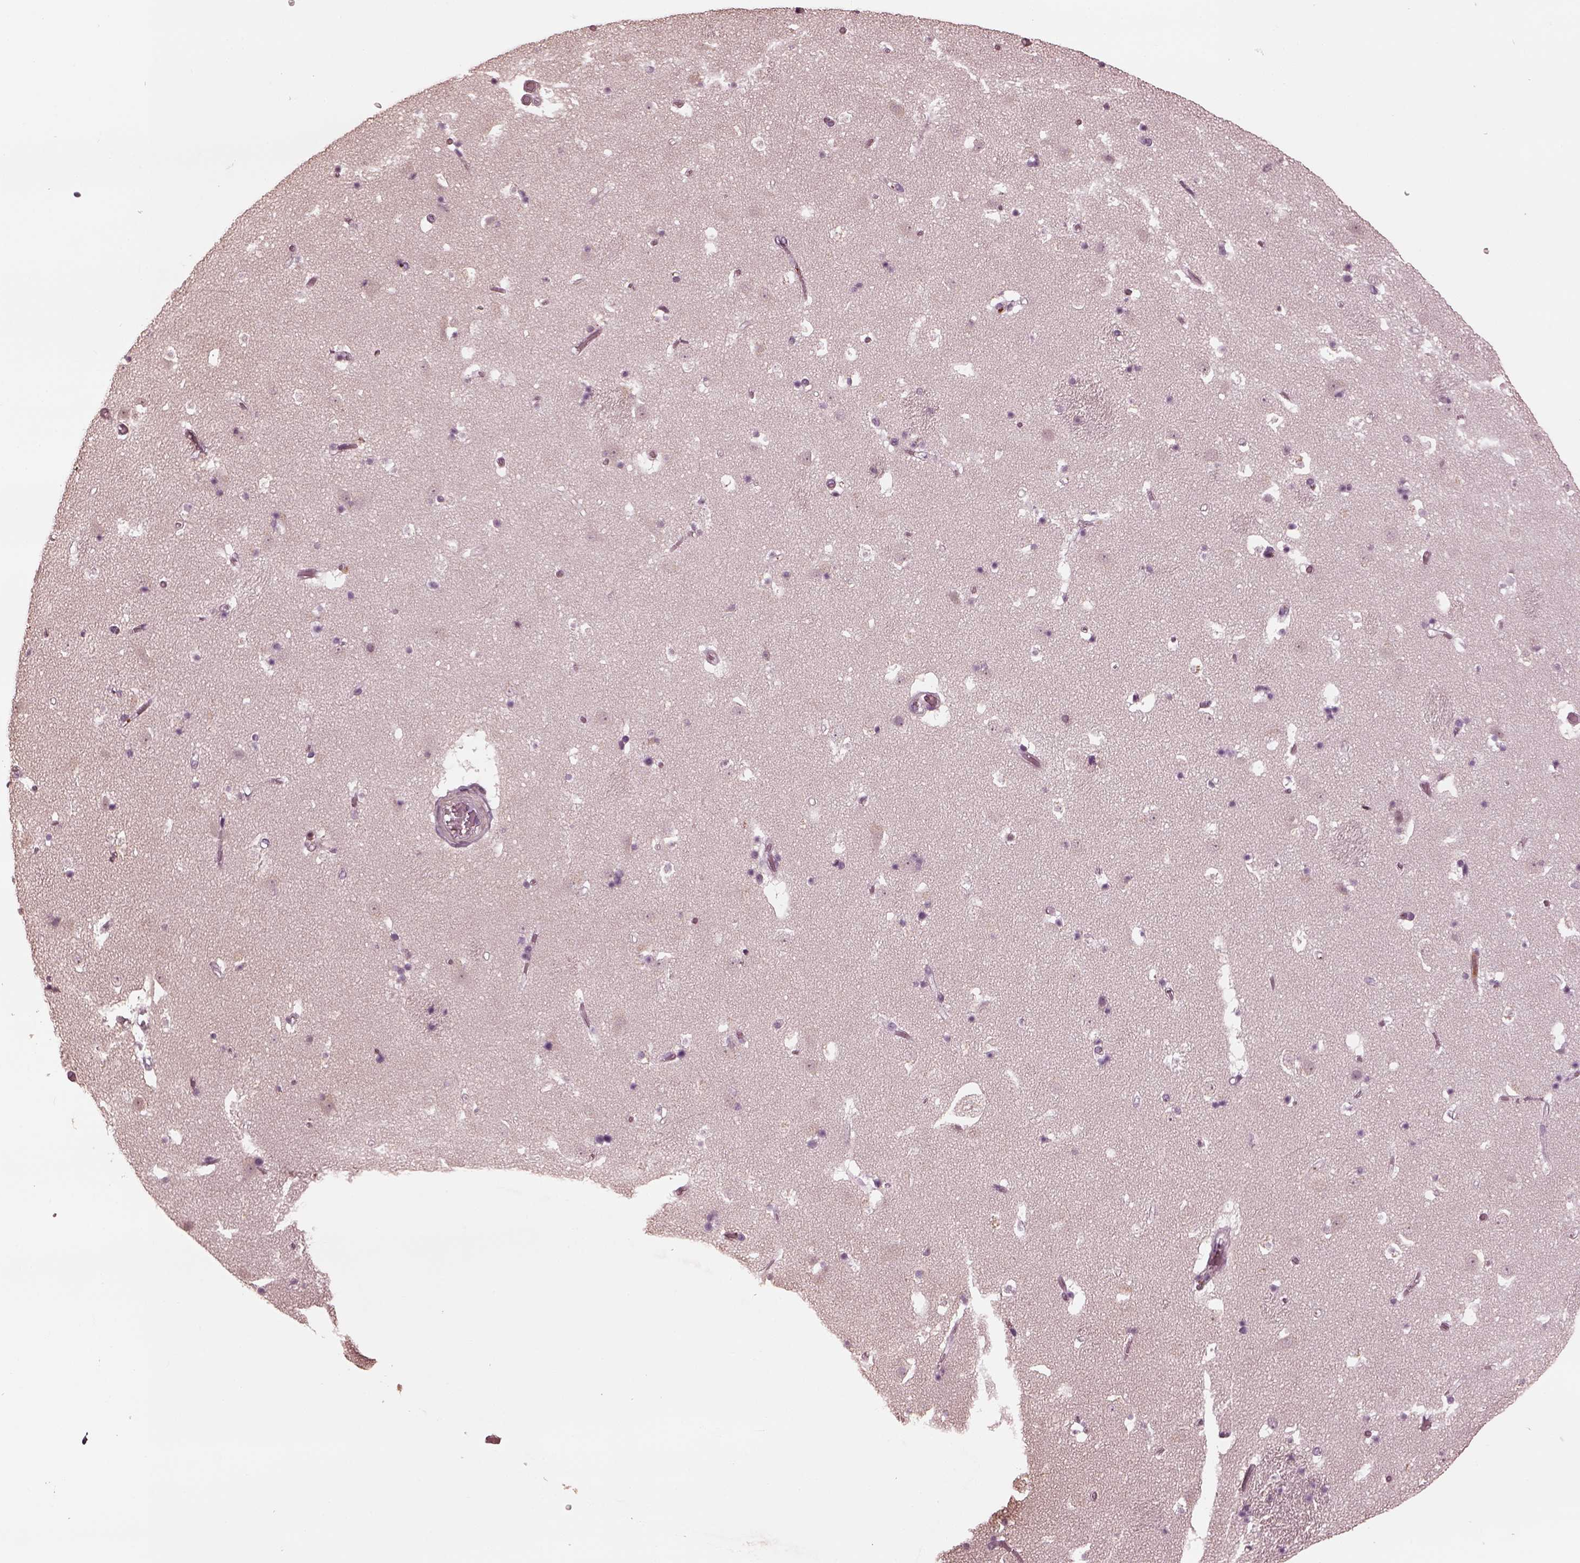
{"staining": {"intensity": "negative", "quantity": "none", "location": "none"}, "tissue": "caudate", "cell_type": "Glial cells", "image_type": "normal", "snomed": [{"axis": "morphology", "description": "Normal tissue, NOS"}, {"axis": "topography", "description": "Lateral ventricle wall"}], "caption": "This is a micrograph of immunohistochemistry (IHC) staining of unremarkable caudate, which shows no staining in glial cells.", "gene": "PSTPIP2", "patient": {"sex": "female", "age": 42}}